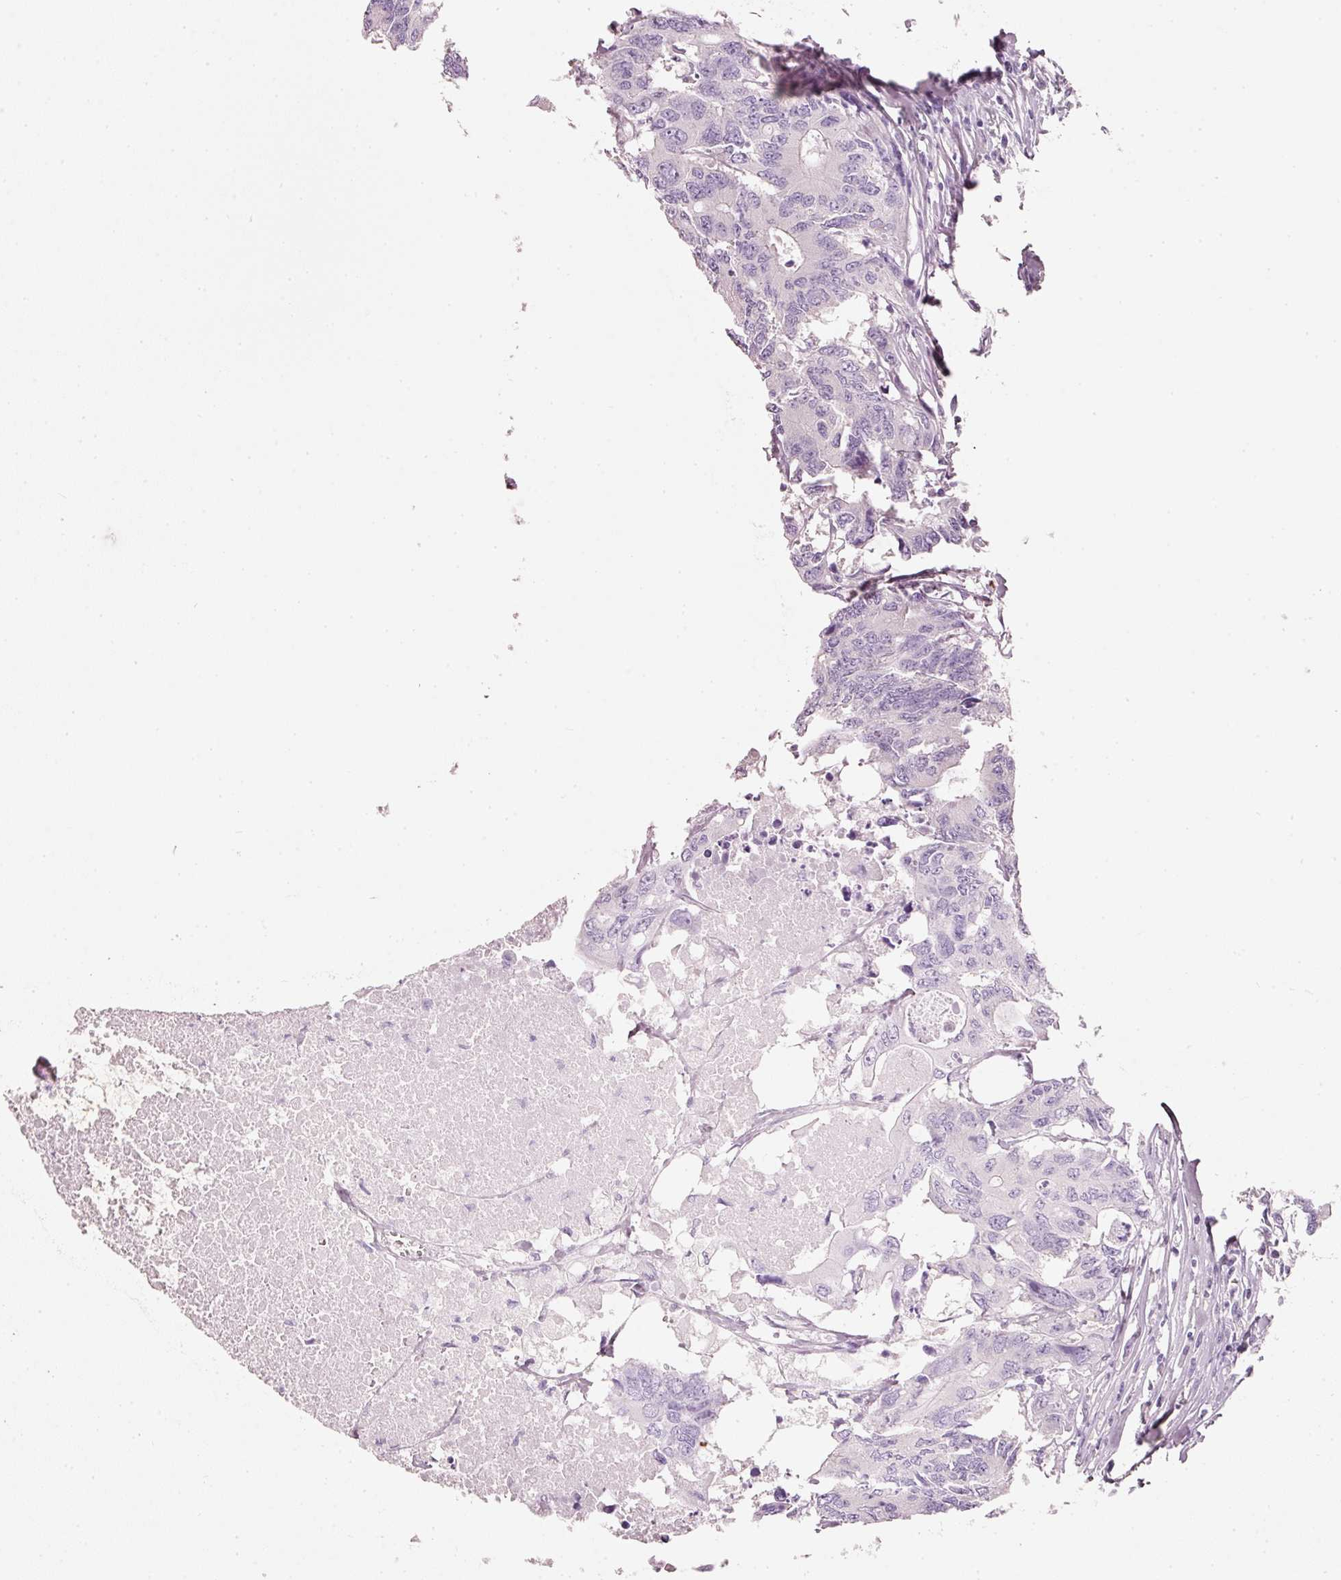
{"staining": {"intensity": "negative", "quantity": "none", "location": "none"}, "tissue": "colorectal cancer", "cell_type": "Tumor cells", "image_type": "cancer", "snomed": [{"axis": "morphology", "description": "Adenocarcinoma, NOS"}, {"axis": "topography", "description": "Colon"}], "caption": "An immunohistochemistry photomicrograph of colorectal cancer is shown. There is no staining in tumor cells of colorectal cancer. The staining is performed using DAB brown chromogen with nuclei counter-stained in using hematoxylin.", "gene": "PDXDC1", "patient": {"sex": "male", "age": 71}}